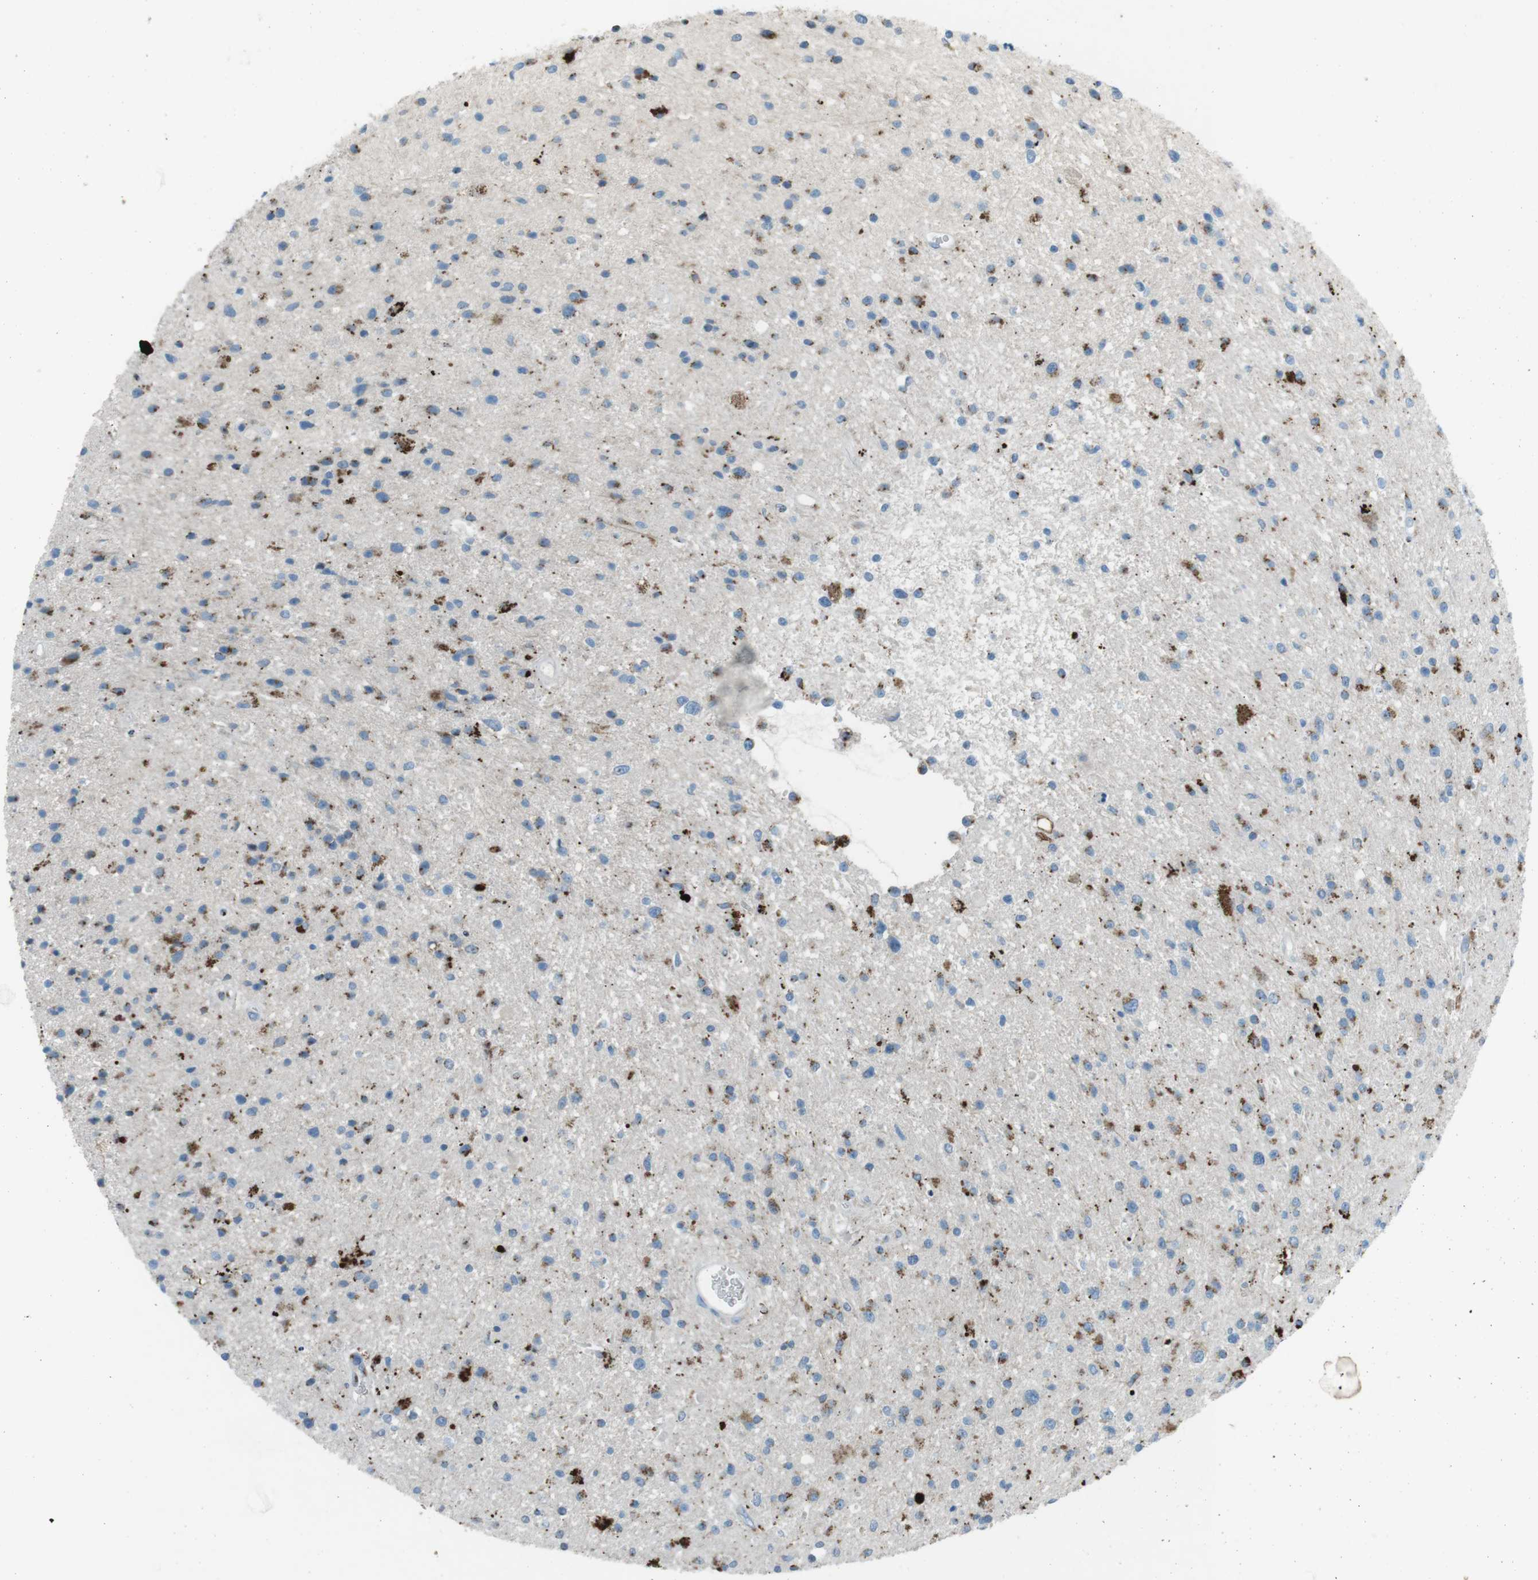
{"staining": {"intensity": "moderate", "quantity": "25%-75%", "location": "cytoplasmic/membranous"}, "tissue": "glioma", "cell_type": "Tumor cells", "image_type": "cancer", "snomed": [{"axis": "morphology", "description": "Glioma, malignant, High grade"}, {"axis": "topography", "description": "Brain"}], "caption": "Approximately 25%-75% of tumor cells in human malignant glioma (high-grade) demonstrate moderate cytoplasmic/membranous protein staining as visualized by brown immunohistochemical staining.", "gene": "TXNDC15", "patient": {"sex": "male", "age": 33}}